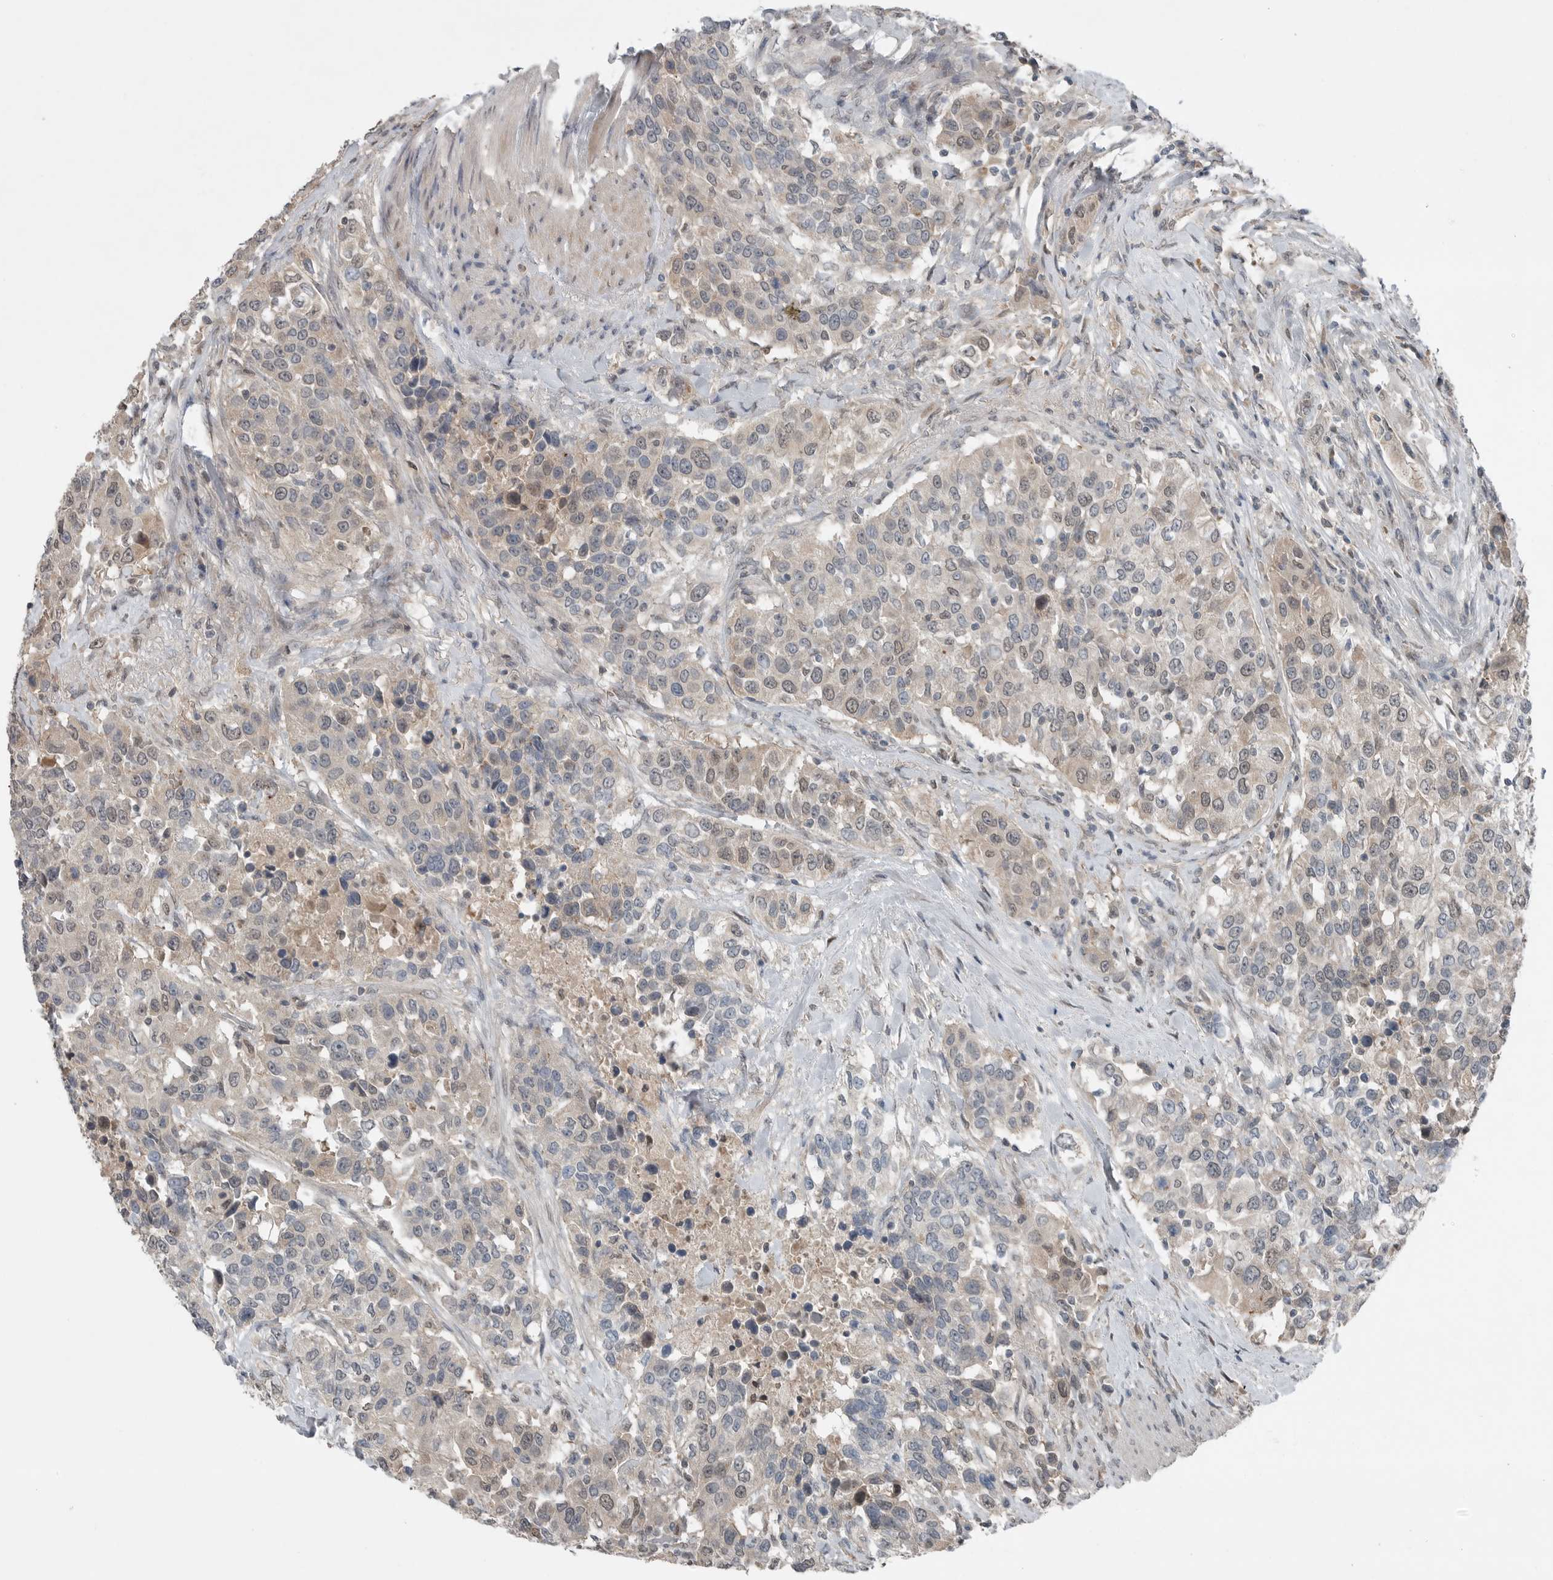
{"staining": {"intensity": "weak", "quantity": "<25%", "location": "nuclear"}, "tissue": "urothelial cancer", "cell_type": "Tumor cells", "image_type": "cancer", "snomed": [{"axis": "morphology", "description": "Urothelial carcinoma, High grade"}, {"axis": "topography", "description": "Urinary bladder"}], "caption": "Immunohistochemistry micrograph of neoplastic tissue: high-grade urothelial carcinoma stained with DAB (3,3'-diaminobenzidine) reveals no significant protein staining in tumor cells.", "gene": "MFAP3L", "patient": {"sex": "female", "age": 80}}